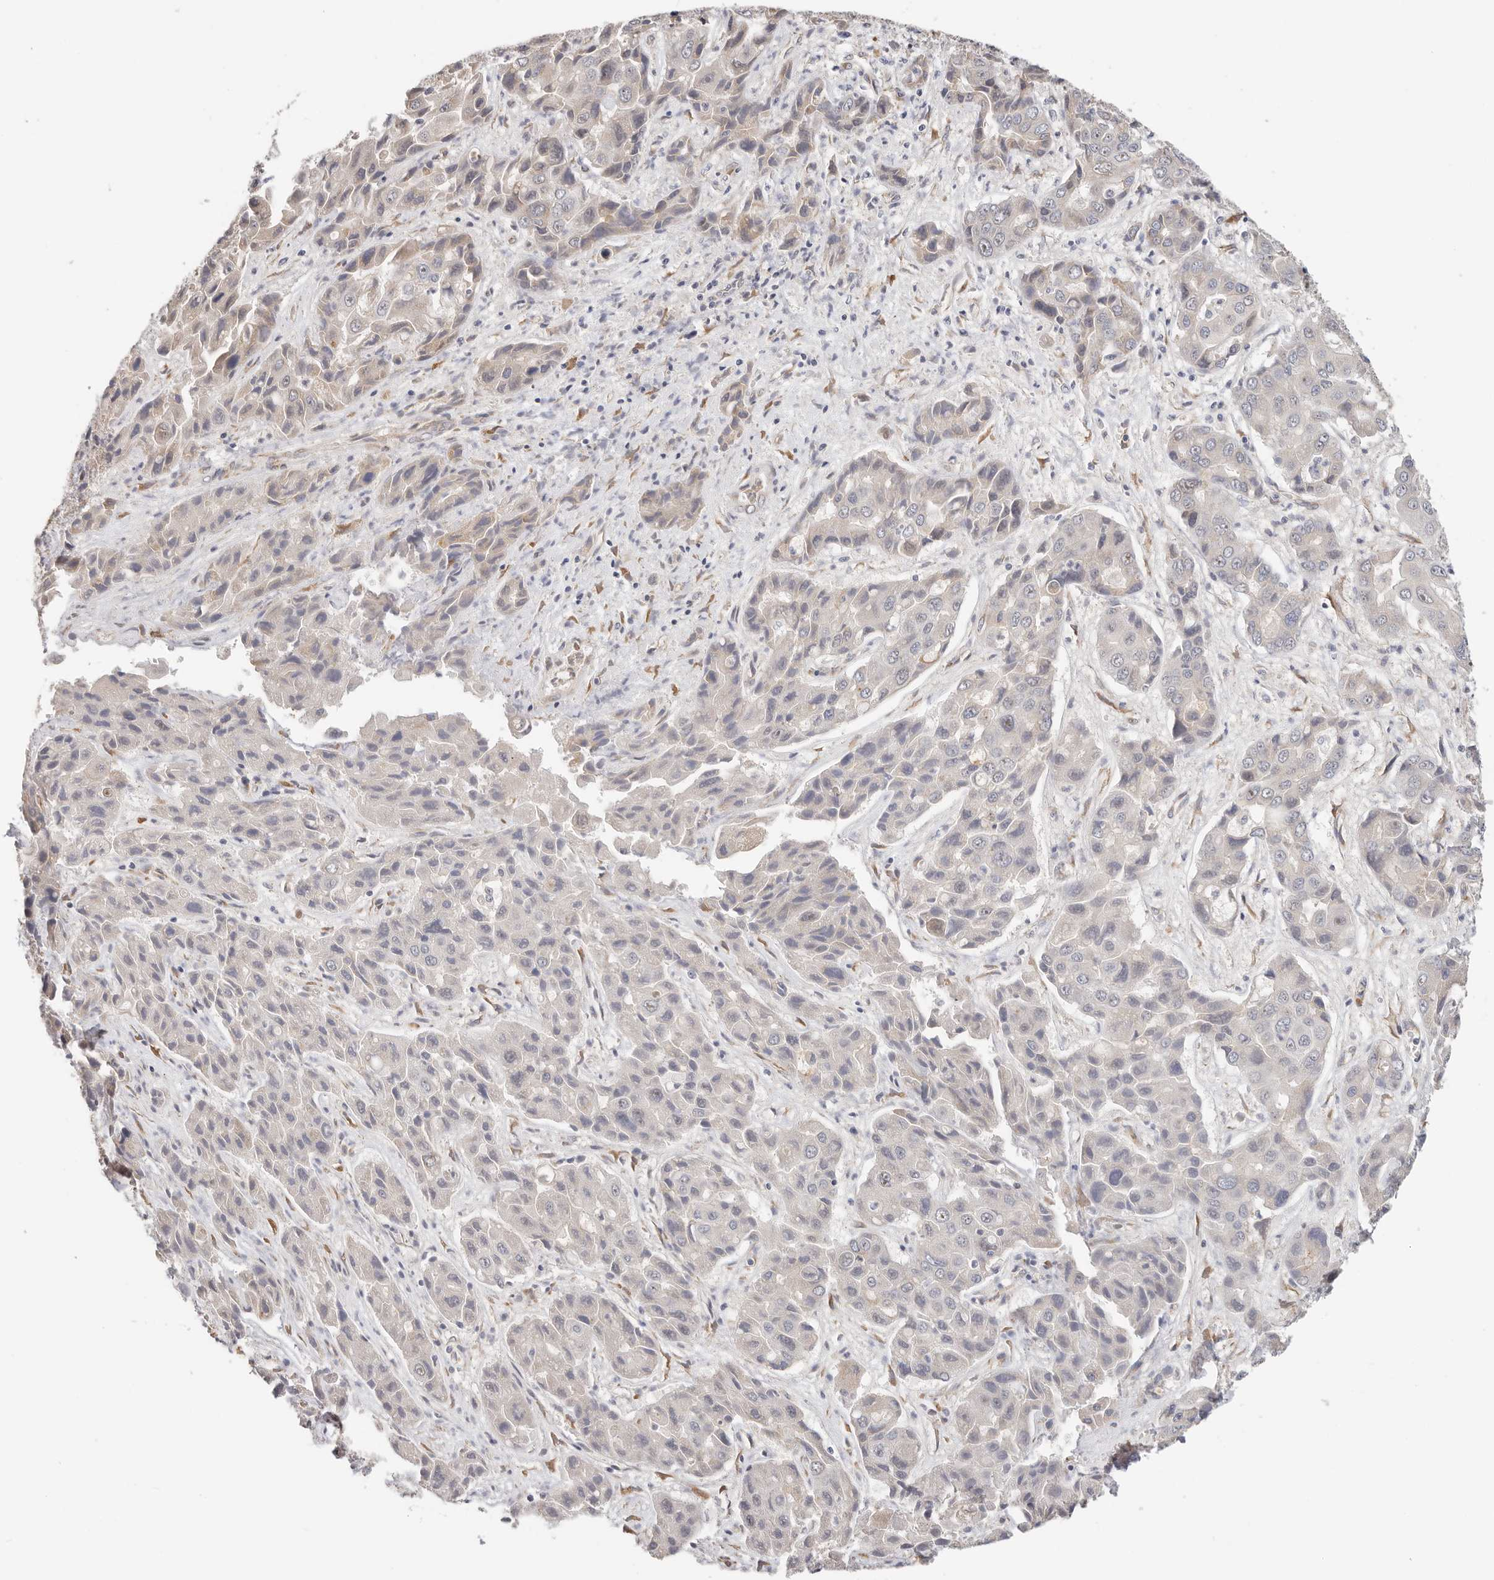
{"staining": {"intensity": "negative", "quantity": "none", "location": "none"}, "tissue": "liver cancer", "cell_type": "Tumor cells", "image_type": "cancer", "snomed": [{"axis": "morphology", "description": "Cholangiocarcinoma"}, {"axis": "topography", "description": "Liver"}], "caption": "This is an immunohistochemistry (IHC) micrograph of liver cholangiocarcinoma. There is no staining in tumor cells.", "gene": "AFDN", "patient": {"sex": "male", "age": 67}}